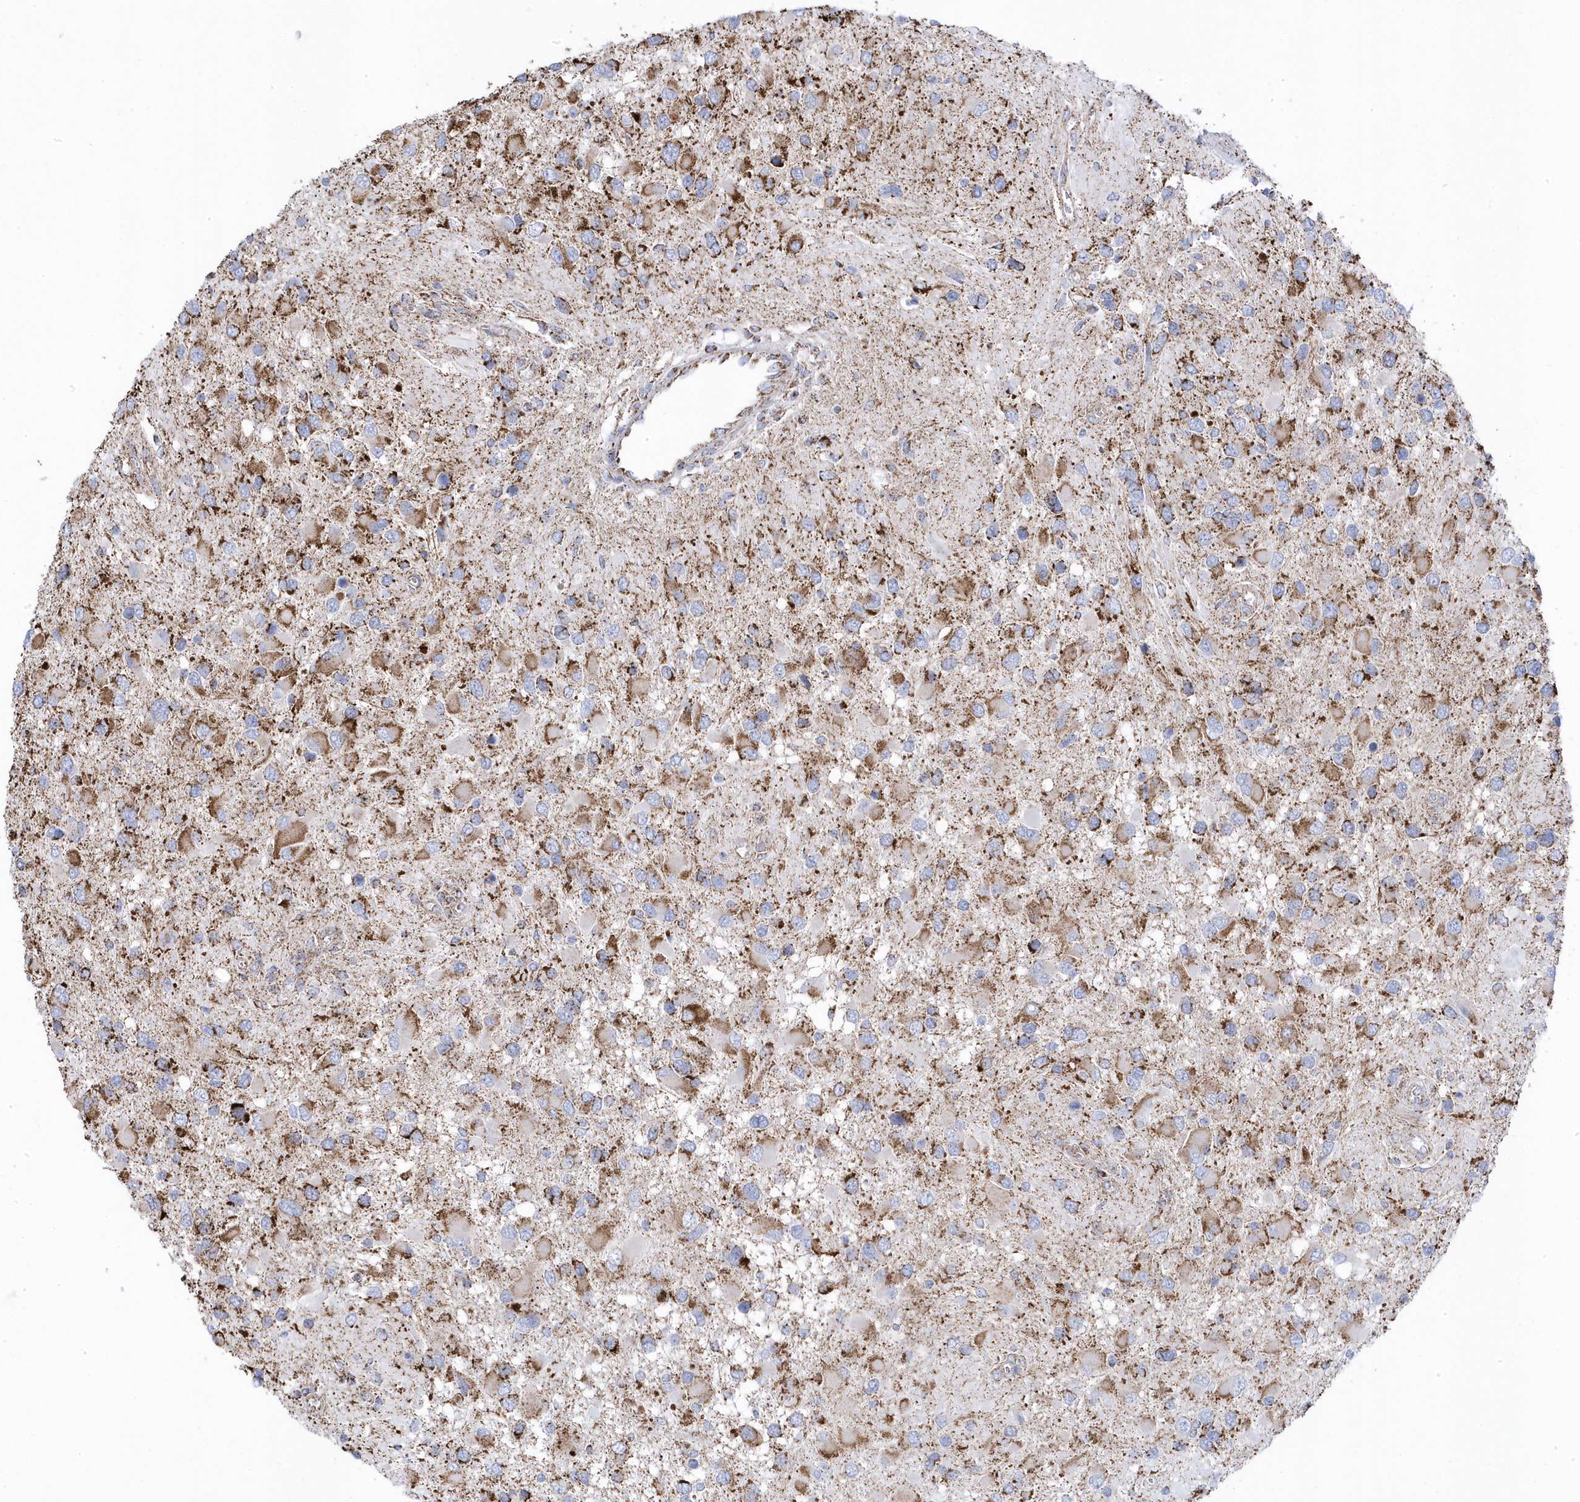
{"staining": {"intensity": "moderate", "quantity": ">75%", "location": "cytoplasmic/membranous"}, "tissue": "glioma", "cell_type": "Tumor cells", "image_type": "cancer", "snomed": [{"axis": "morphology", "description": "Glioma, malignant, High grade"}, {"axis": "topography", "description": "Brain"}], "caption": "Protein staining by immunohistochemistry reveals moderate cytoplasmic/membranous staining in about >75% of tumor cells in glioma.", "gene": "GTPBP8", "patient": {"sex": "male", "age": 53}}